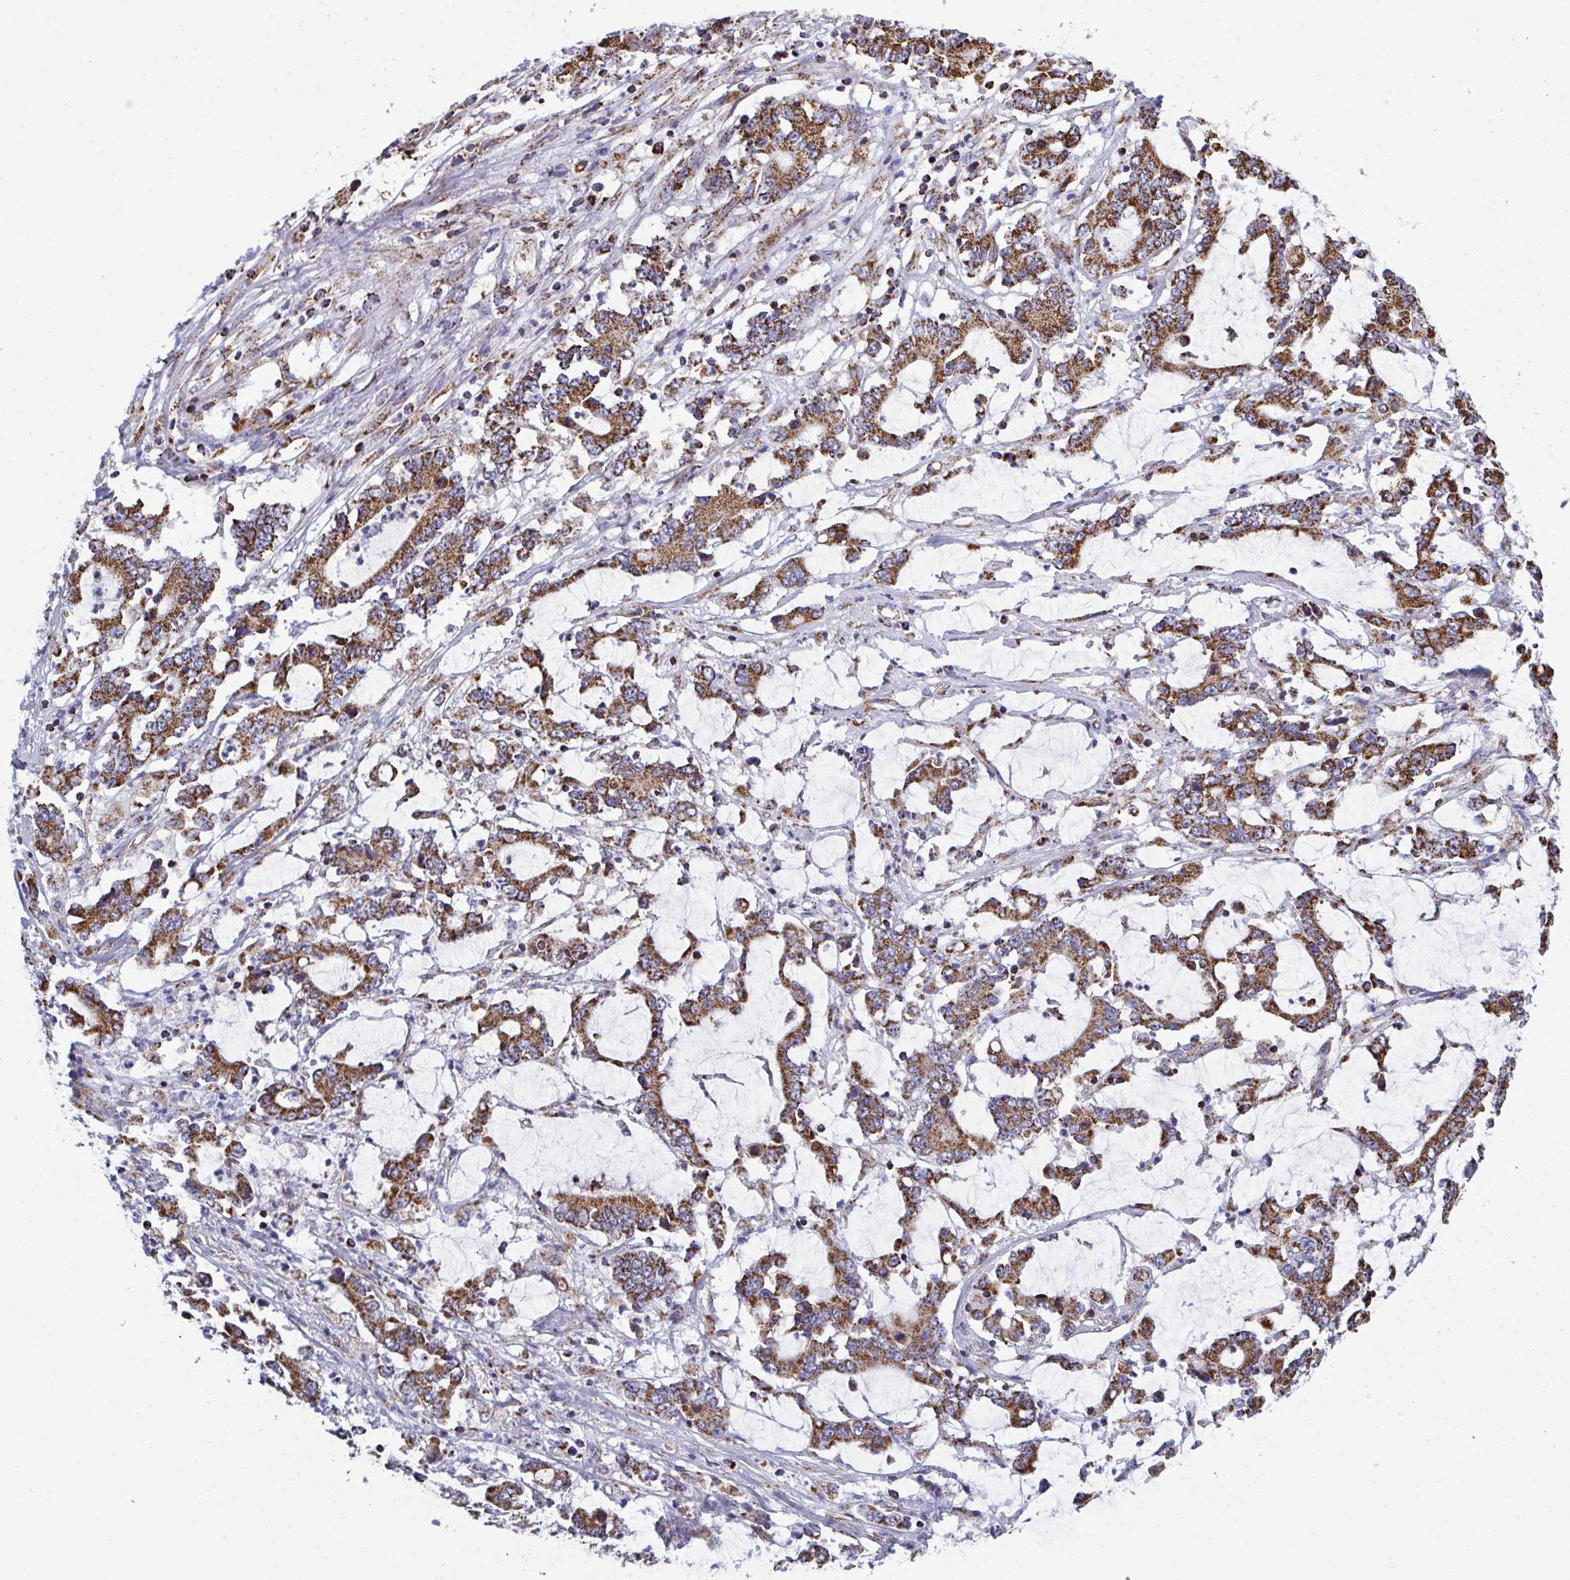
{"staining": {"intensity": "strong", "quantity": ">75%", "location": "cytoplasmic/membranous"}, "tissue": "stomach cancer", "cell_type": "Tumor cells", "image_type": "cancer", "snomed": [{"axis": "morphology", "description": "Adenocarcinoma, NOS"}, {"axis": "topography", "description": "Stomach, upper"}], "caption": "A photomicrograph of stomach cancer (adenocarcinoma) stained for a protein shows strong cytoplasmic/membranous brown staining in tumor cells.", "gene": "CSDE1", "patient": {"sex": "male", "age": 68}}